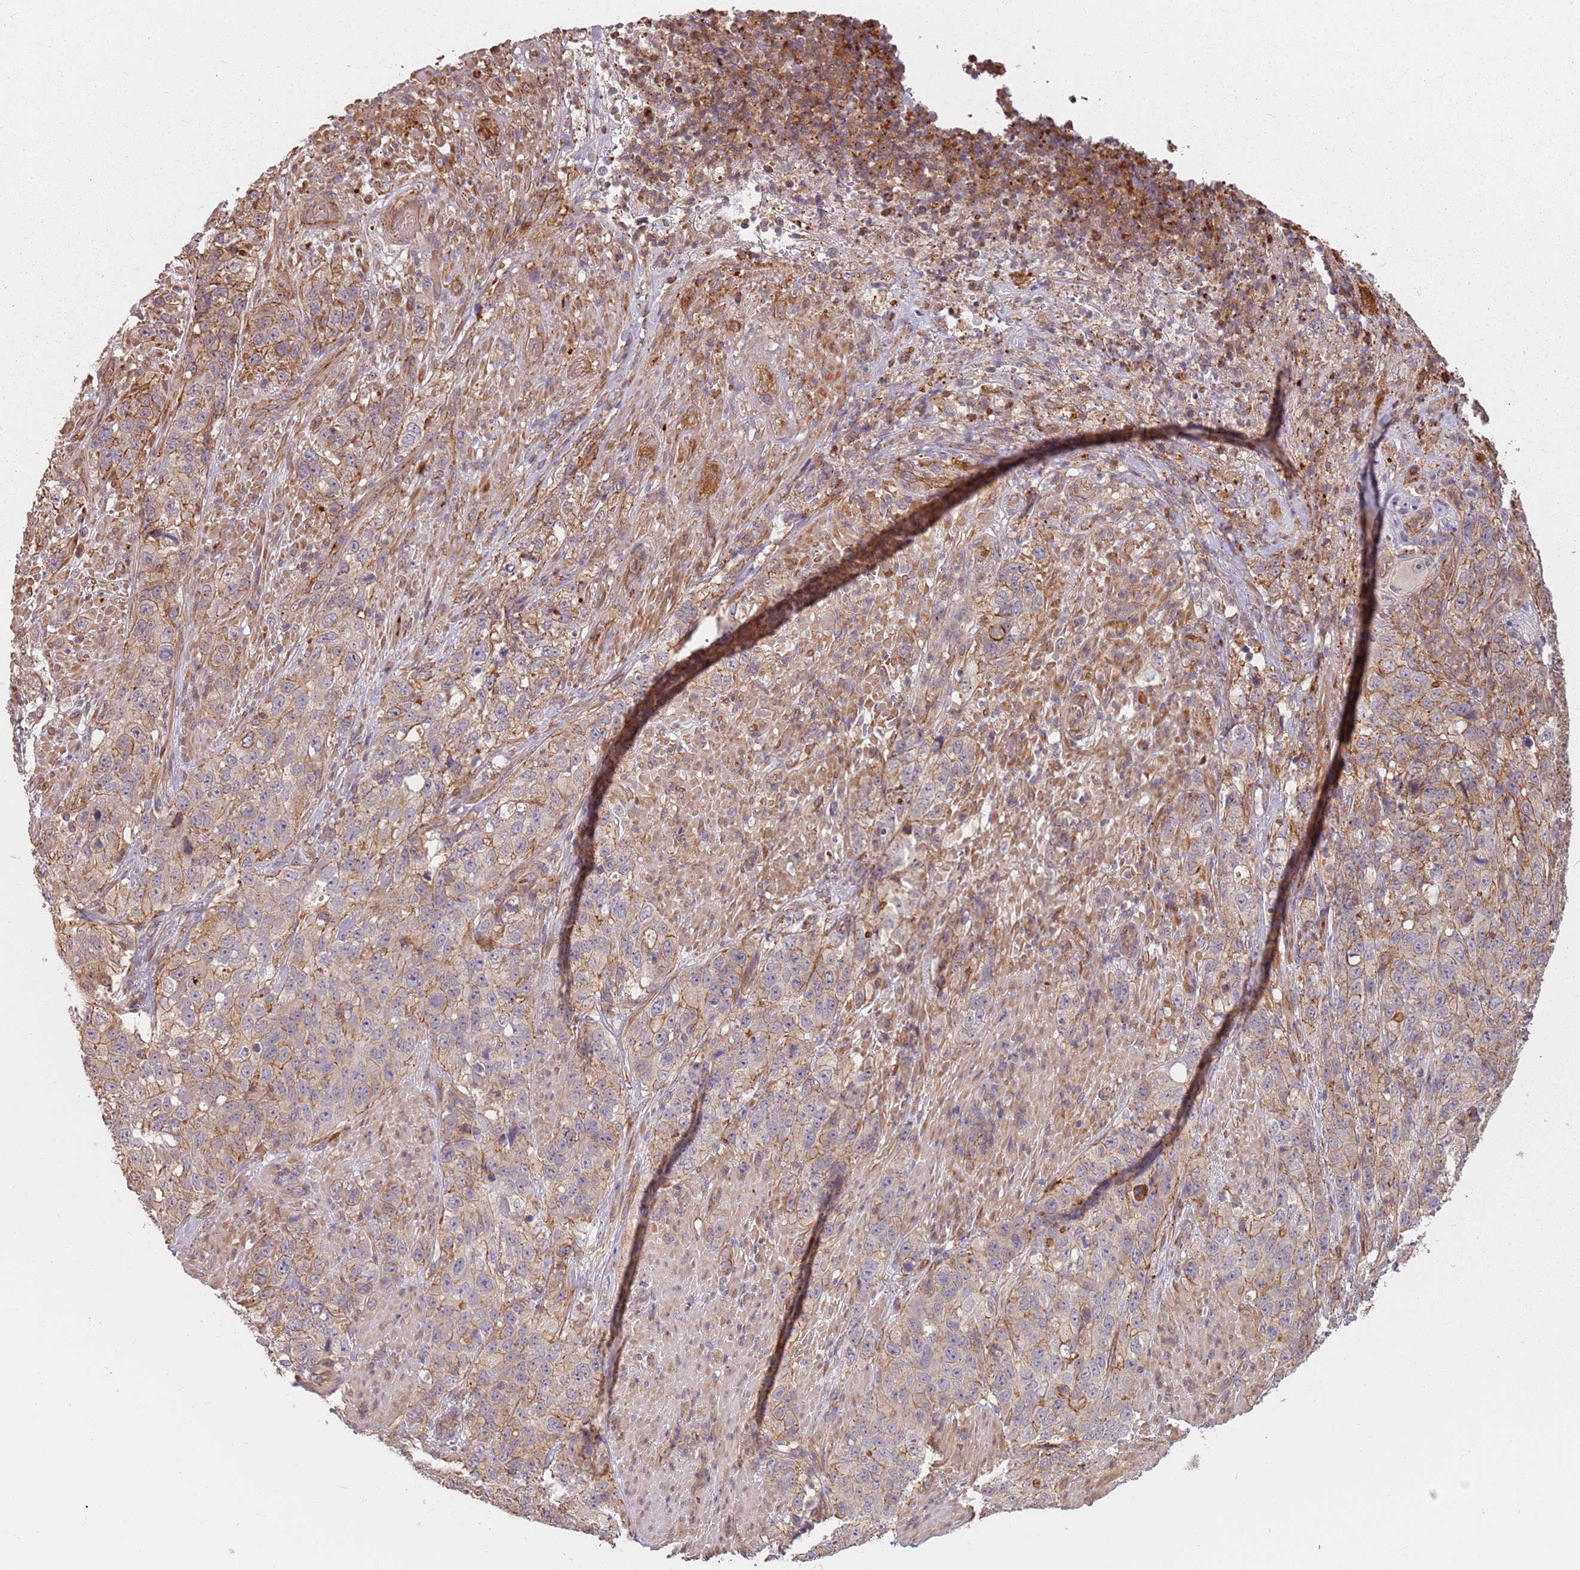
{"staining": {"intensity": "moderate", "quantity": "<25%", "location": "cytoplasmic/membranous"}, "tissue": "stomach cancer", "cell_type": "Tumor cells", "image_type": "cancer", "snomed": [{"axis": "morphology", "description": "Adenocarcinoma, NOS"}, {"axis": "topography", "description": "Stomach"}], "caption": "Stomach adenocarcinoma was stained to show a protein in brown. There is low levels of moderate cytoplasmic/membranous staining in approximately <25% of tumor cells.", "gene": "PPP1R14C", "patient": {"sex": "male", "age": 48}}